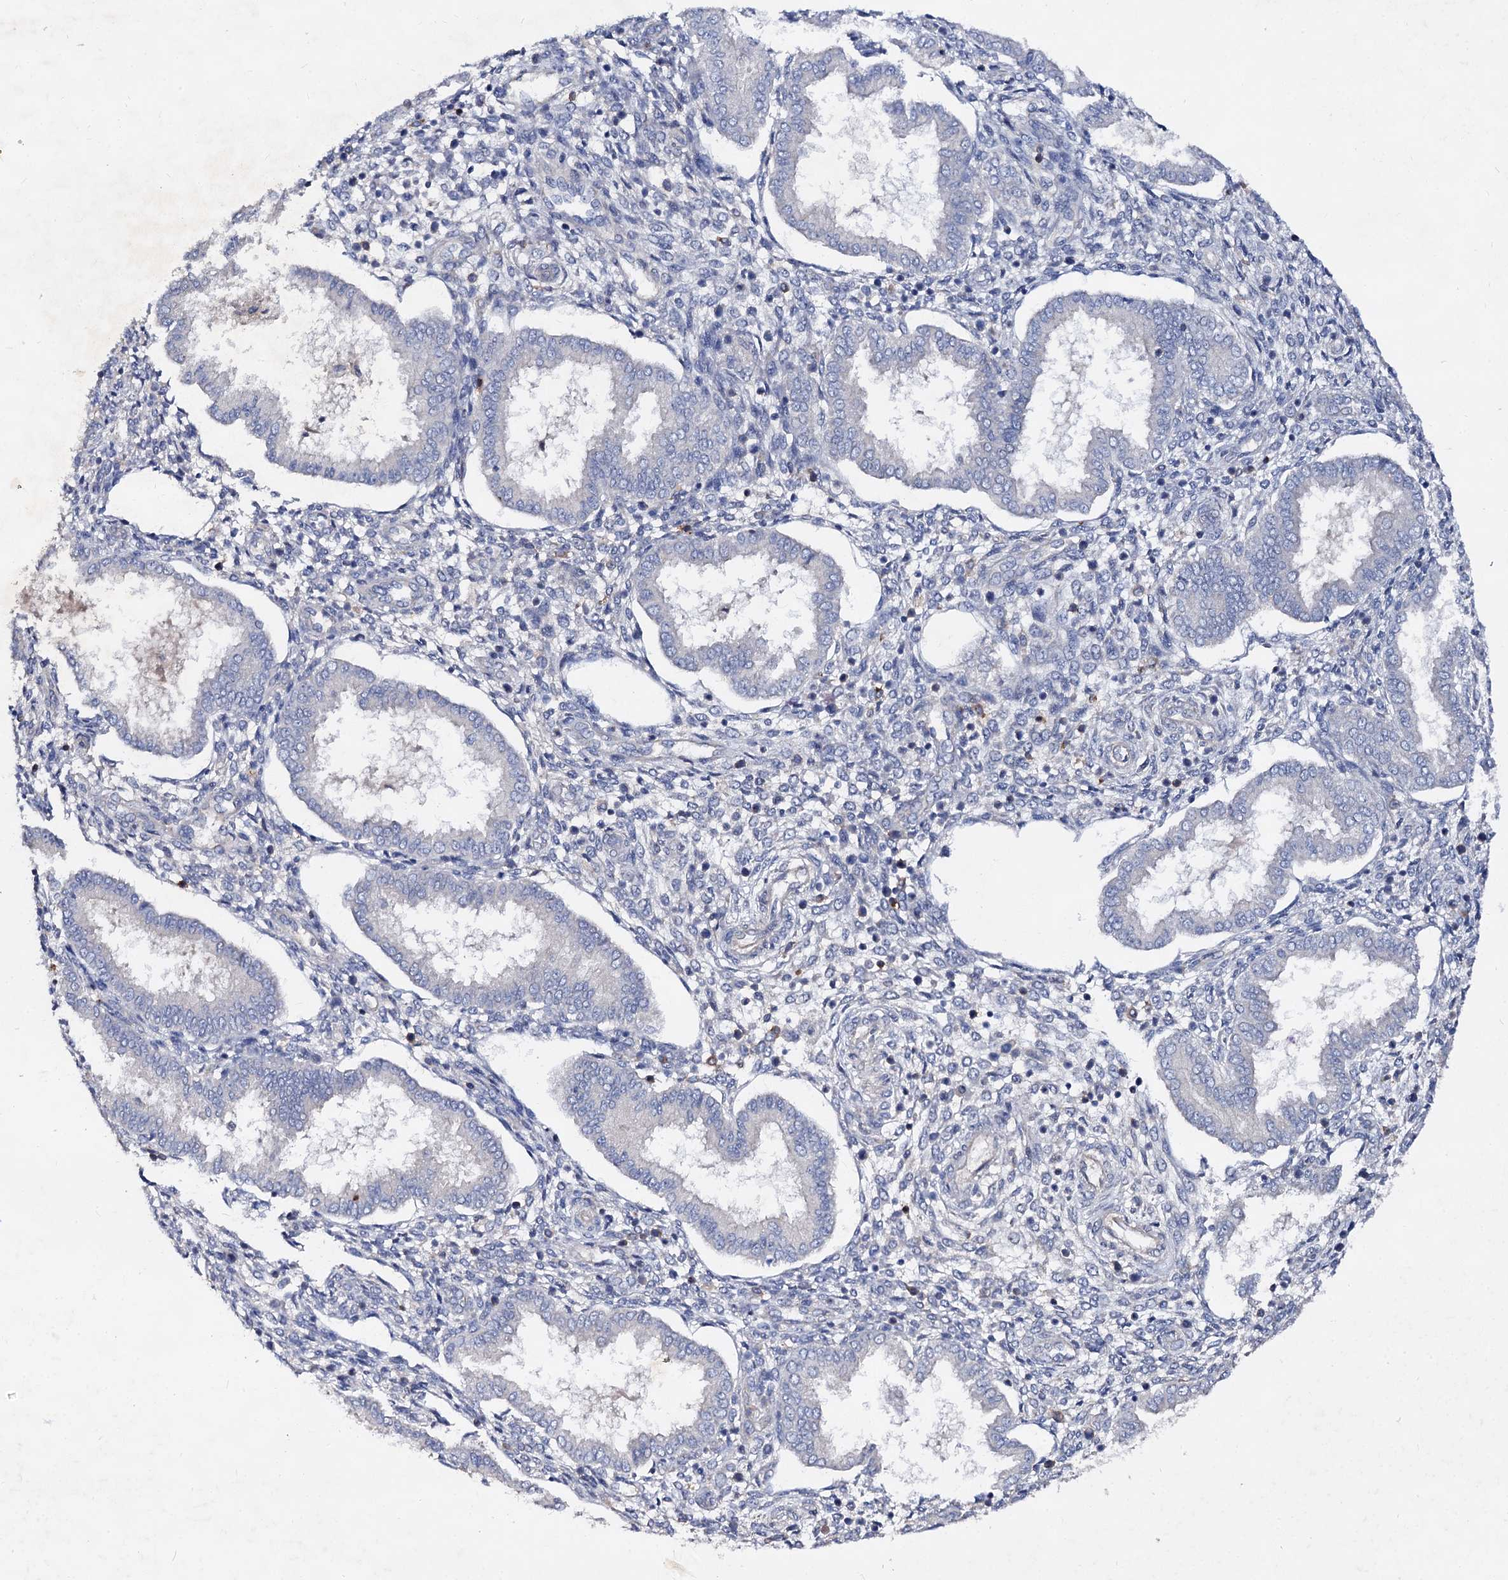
{"staining": {"intensity": "negative", "quantity": "none", "location": "none"}, "tissue": "endometrium", "cell_type": "Cells in endometrial stroma", "image_type": "normal", "snomed": [{"axis": "morphology", "description": "Normal tissue, NOS"}, {"axis": "topography", "description": "Endometrium"}], "caption": "There is no significant expression in cells in endometrial stroma of endometrium. (Brightfield microscopy of DAB (3,3'-diaminobenzidine) immunohistochemistry at high magnification).", "gene": "HVCN1", "patient": {"sex": "female", "age": 24}}